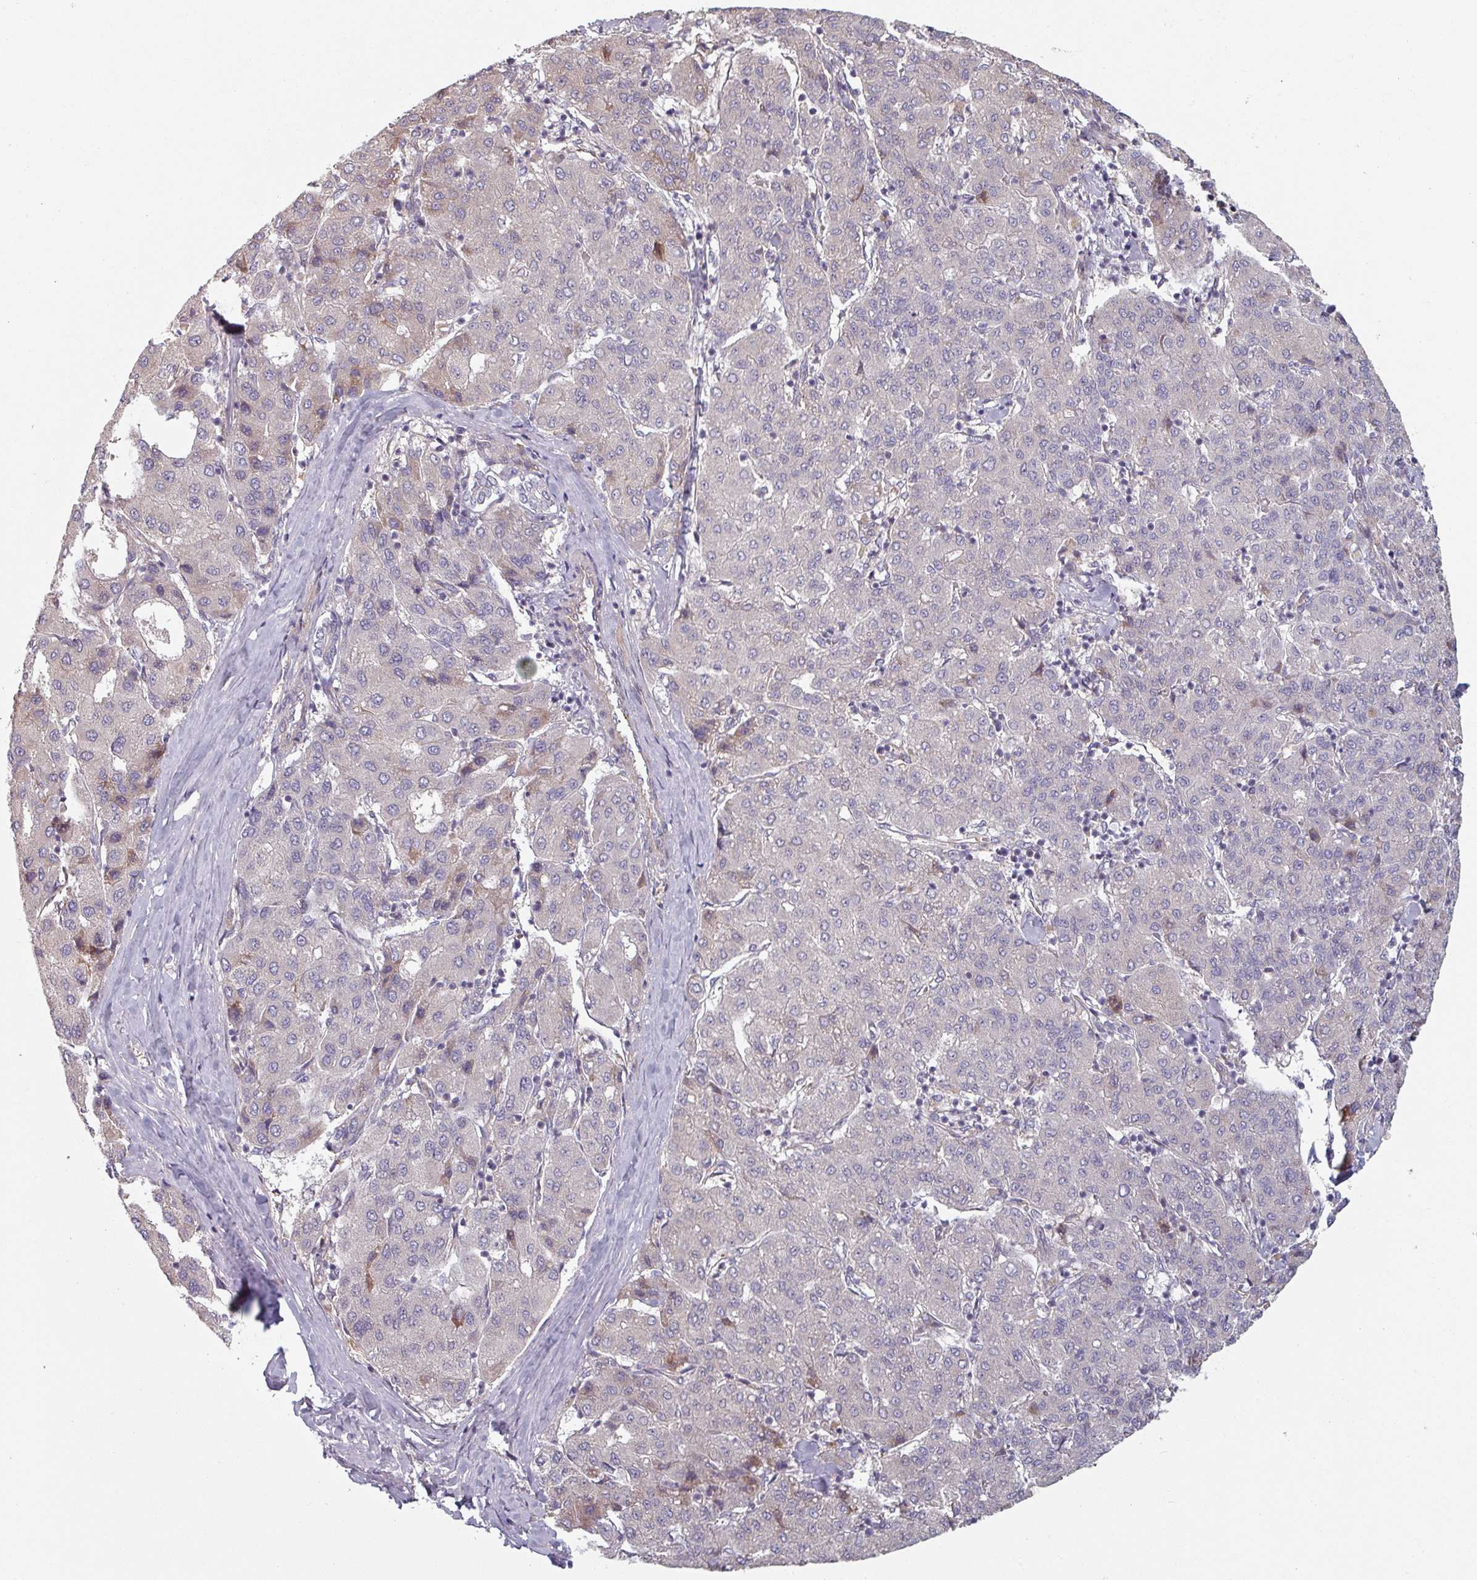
{"staining": {"intensity": "negative", "quantity": "none", "location": "none"}, "tissue": "liver cancer", "cell_type": "Tumor cells", "image_type": "cancer", "snomed": [{"axis": "morphology", "description": "Carcinoma, Hepatocellular, NOS"}, {"axis": "topography", "description": "Liver"}], "caption": "Liver cancer (hepatocellular carcinoma) was stained to show a protein in brown. There is no significant expression in tumor cells.", "gene": "C4BPB", "patient": {"sex": "male", "age": 65}}